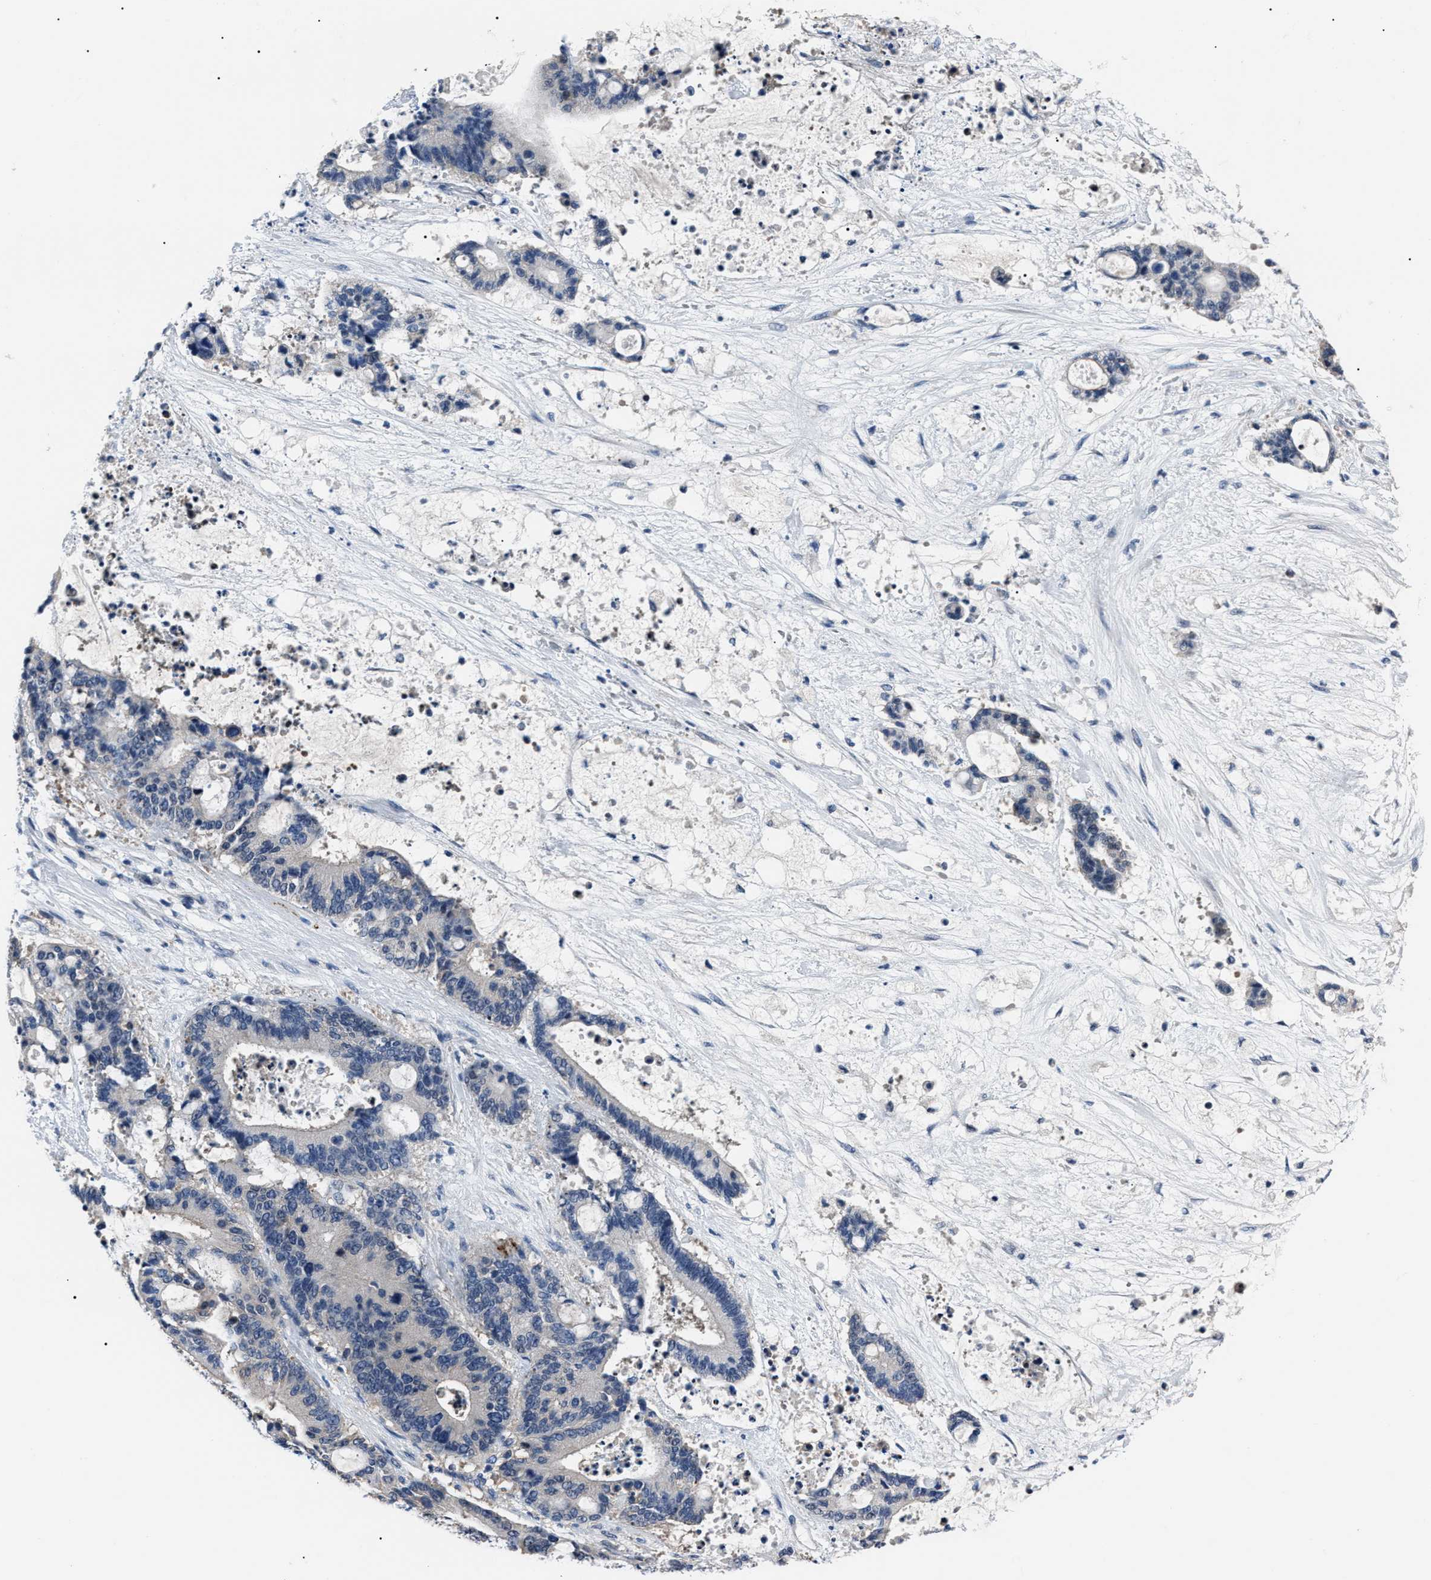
{"staining": {"intensity": "negative", "quantity": "none", "location": "none"}, "tissue": "liver cancer", "cell_type": "Tumor cells", "image_type": "cancer", "snomed": [{"axis": "morphology", "description": "Normal tissue, NOS"}, {"axis": "morphology", "description": "Cholangiocarcinoma"}, {"axis": "topography", "description": "Liver"}, {"axis": "topography", "description": "Peripheral nerve tissue"}], "caption": "Immunohistochemistry (IHC) micrograph of human liver cancer (cholangiocarcinoma) stained for a protein (brown), which demonstrates no expression in tumor cells. (DAB (3,3'-diaminobenzidine) immunohistochemistry visualized using brightfield microscopy, high magnification).", "gene": "LRWD1", "patient": {"sex": "female", "age": 73}}